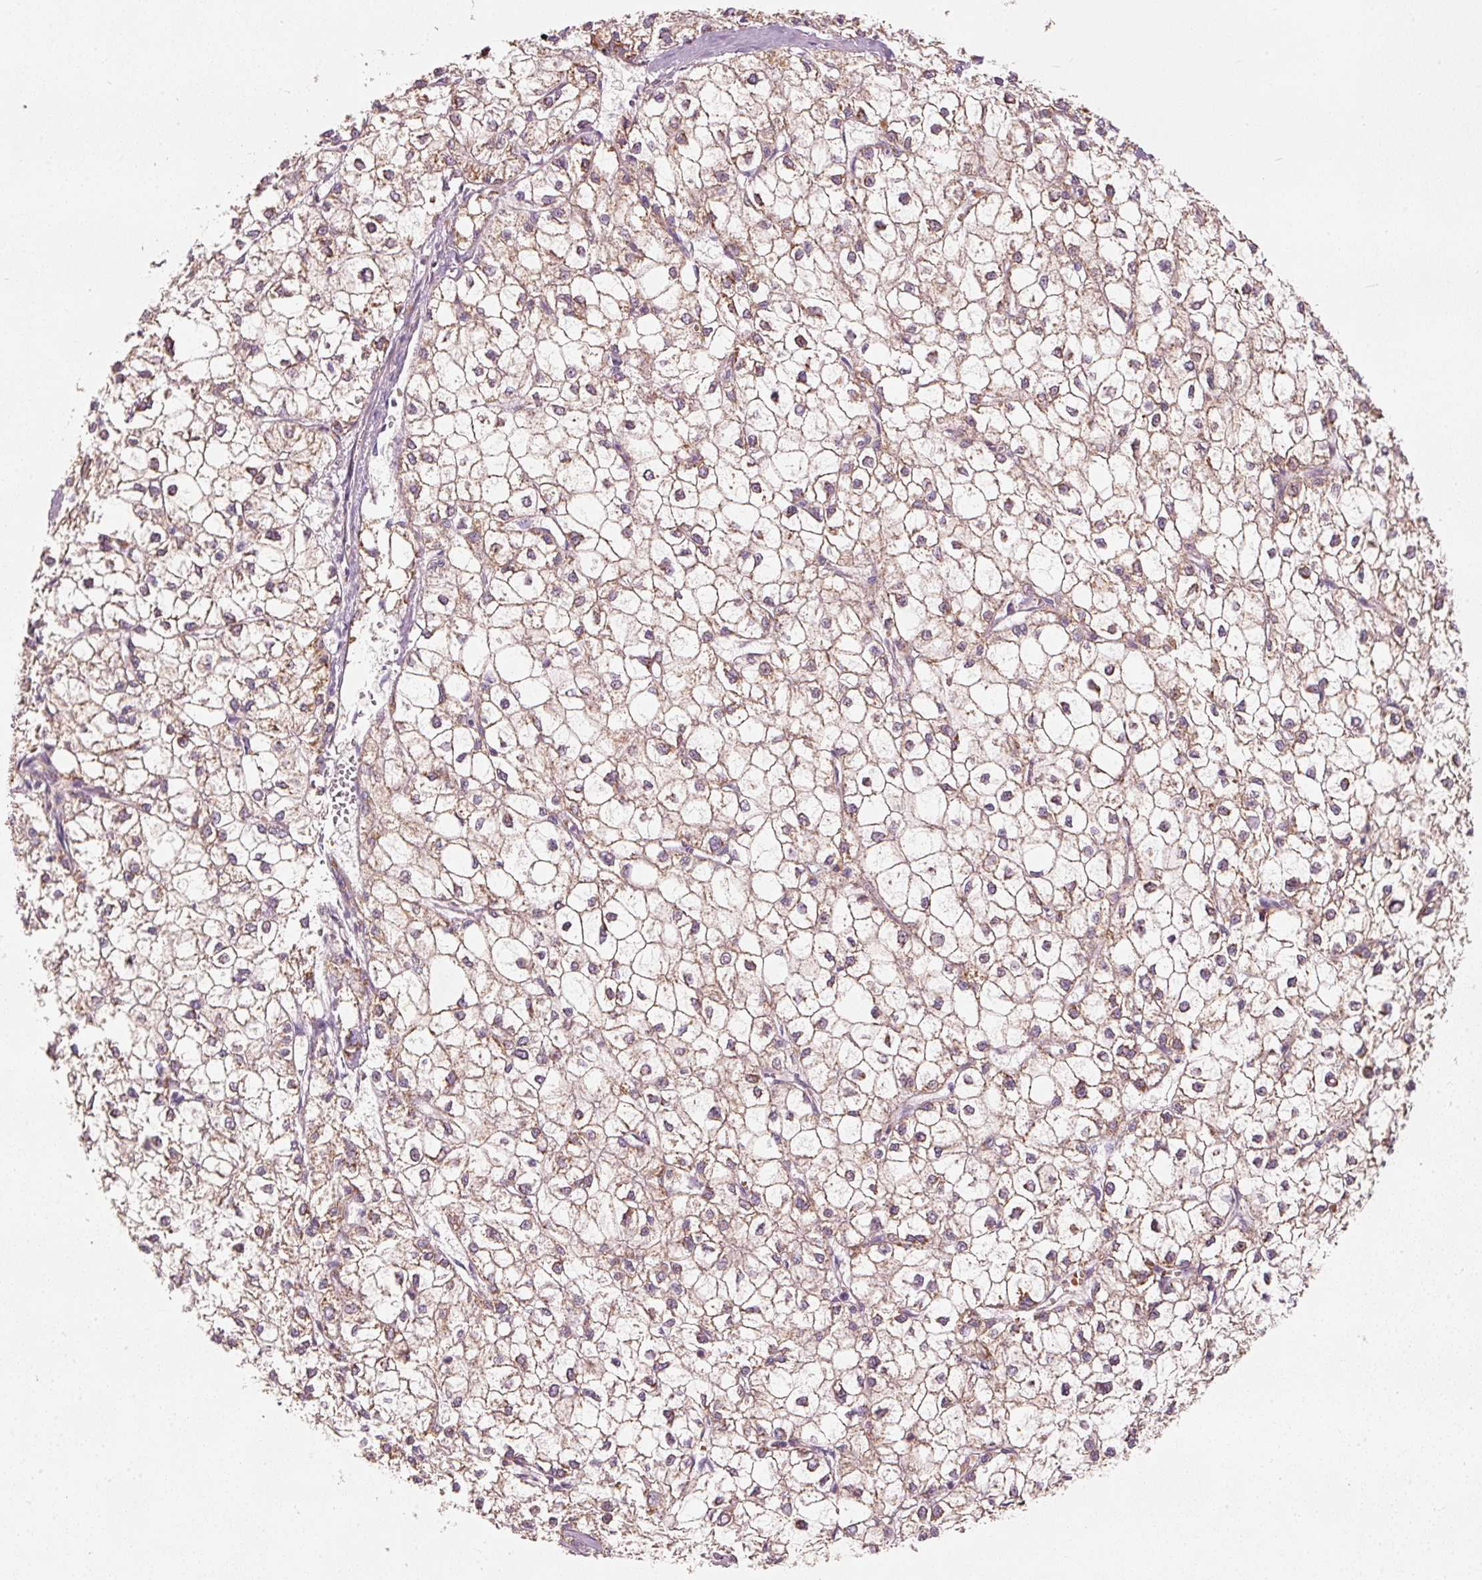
{"staining": {"intensity": "negative", "quantity": "none", "location": "none"}, "tissue": "liver cancer", "cell_type": "Tumor cells", "image_type": "cancer", "snomed": [{"axis": "morphology", "description": "Carcinoma, Hepatocellular, NOS"}, {"axis": "topography", "description": "Liver"}], "caption": "A histopathology image of human liver cancer is negative for staining in tumor cells. (Immunohistochemistry (ihc), brightfield microscopy, high magnification).", "gene": "KLHL21", "patient": {"sex": "female", "age": 43}}